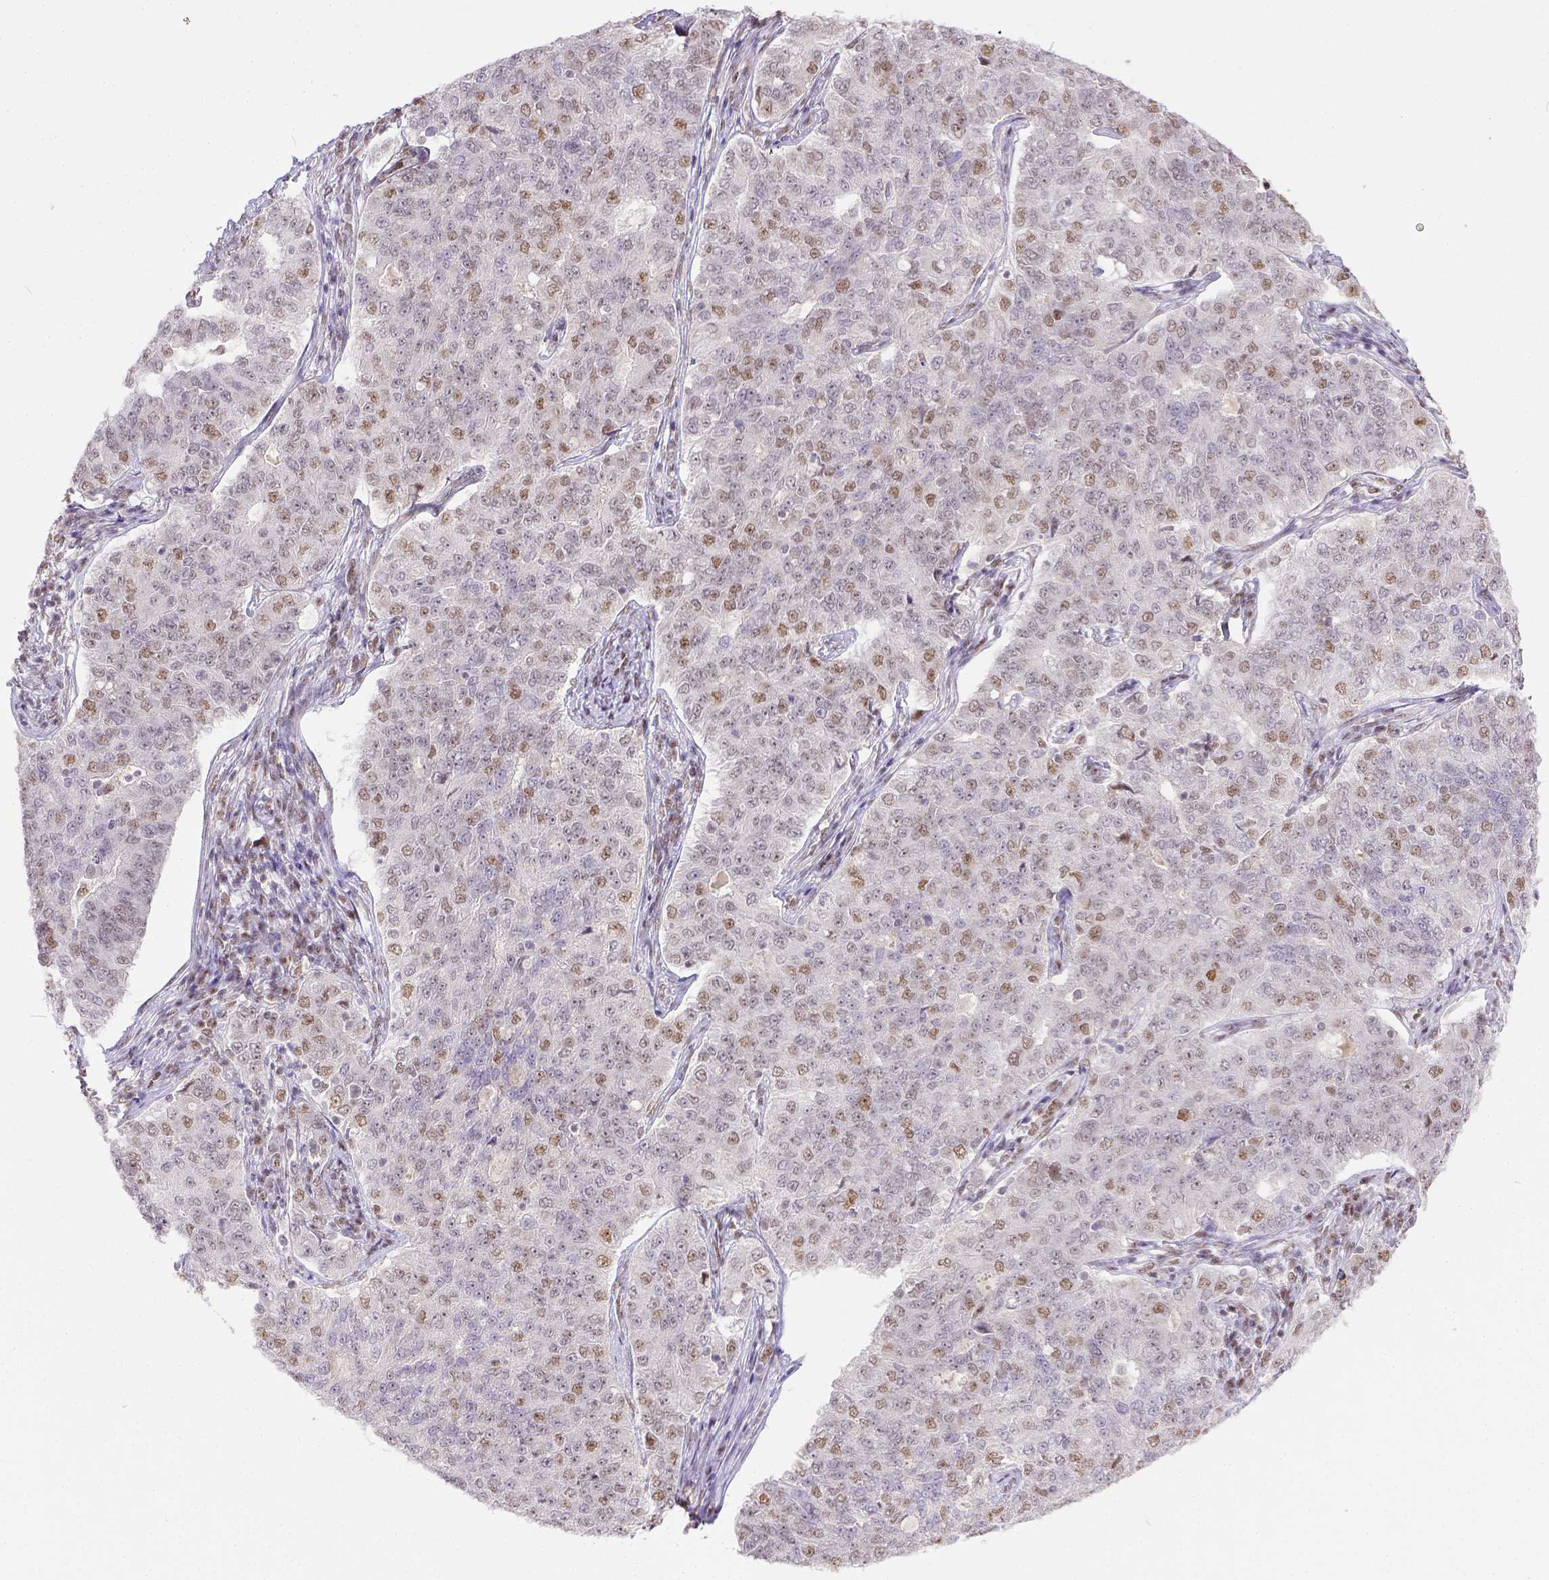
{"staining": {"intensity": "moderate", "quantity": "25%-75%", "location": "nuclear"}, "tissue": "endometrial cancer", "cell_type": "Tumor cells", "image_type": "cancer", "snomed": [{"axis": "morphology", "description": "Adenocarcinoma, NOS"}, {"axis": "topography", "description": "Endometrium"}], "caption": "A high-resolution image shows immunohistochemistry staining of endometrial cancer (adenocarcinoma), which shows moderate nuclear positivity in approximately 25%-75% of tumor cells.", "gene": "ERCC1", "patient": {"sex": "female", "age": 43}}